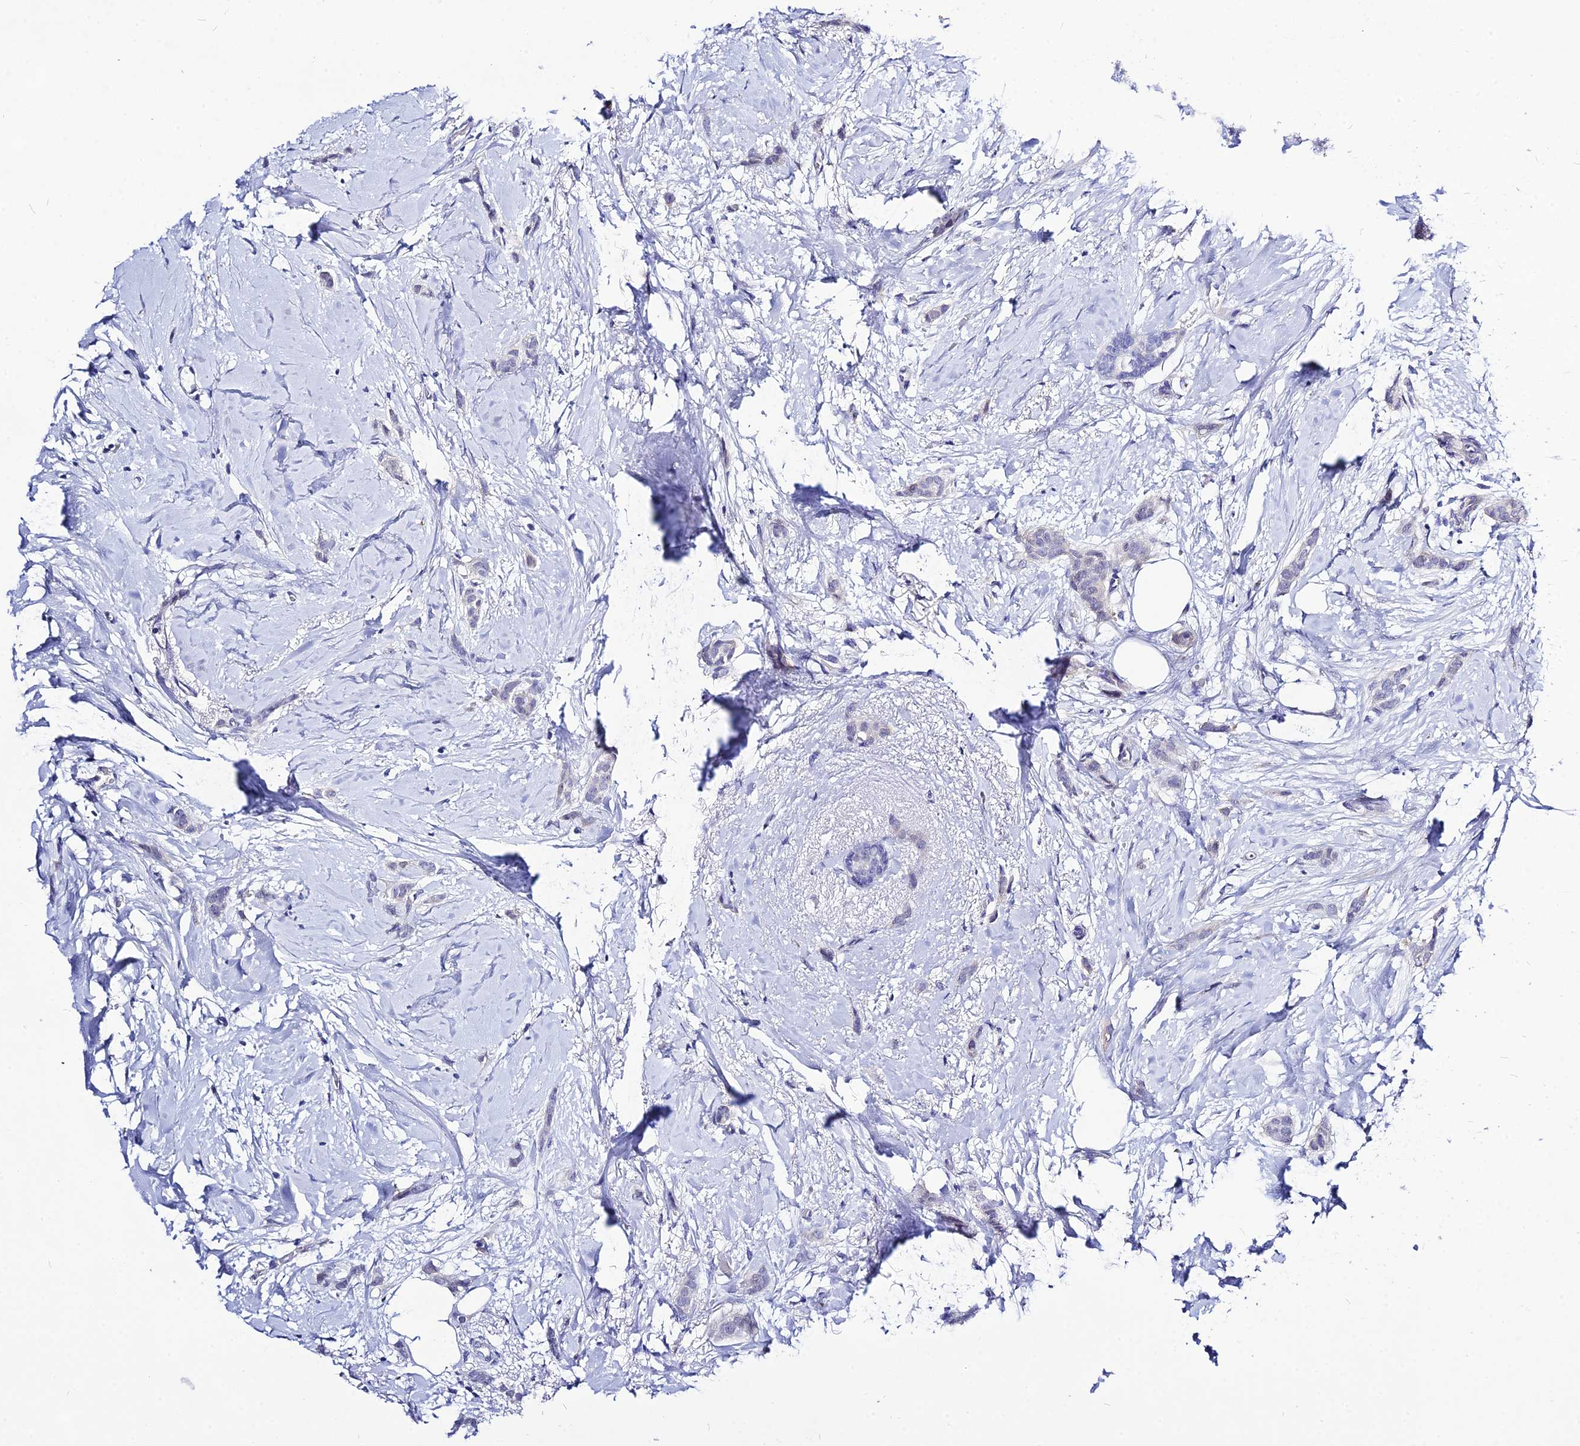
{"staining": {"intensity": "negative", "quantity": "none", "location": "none"}, "tissue": "breast cancer", "cell_type": "Tumor cells", "image_type": "cancer", "snomed": [{"axis": "morphology", "description": "Duct carcinoma"}, {"axis": "topography", "description": "Breast"}], "caption": "The immunohistochemistry image has no significant positivity in tumor cells of infiltrating ductal carcinoma (breast) tissue.", "gene": "DEFB107A", "patient": {"sex": "female", "age": 72}}